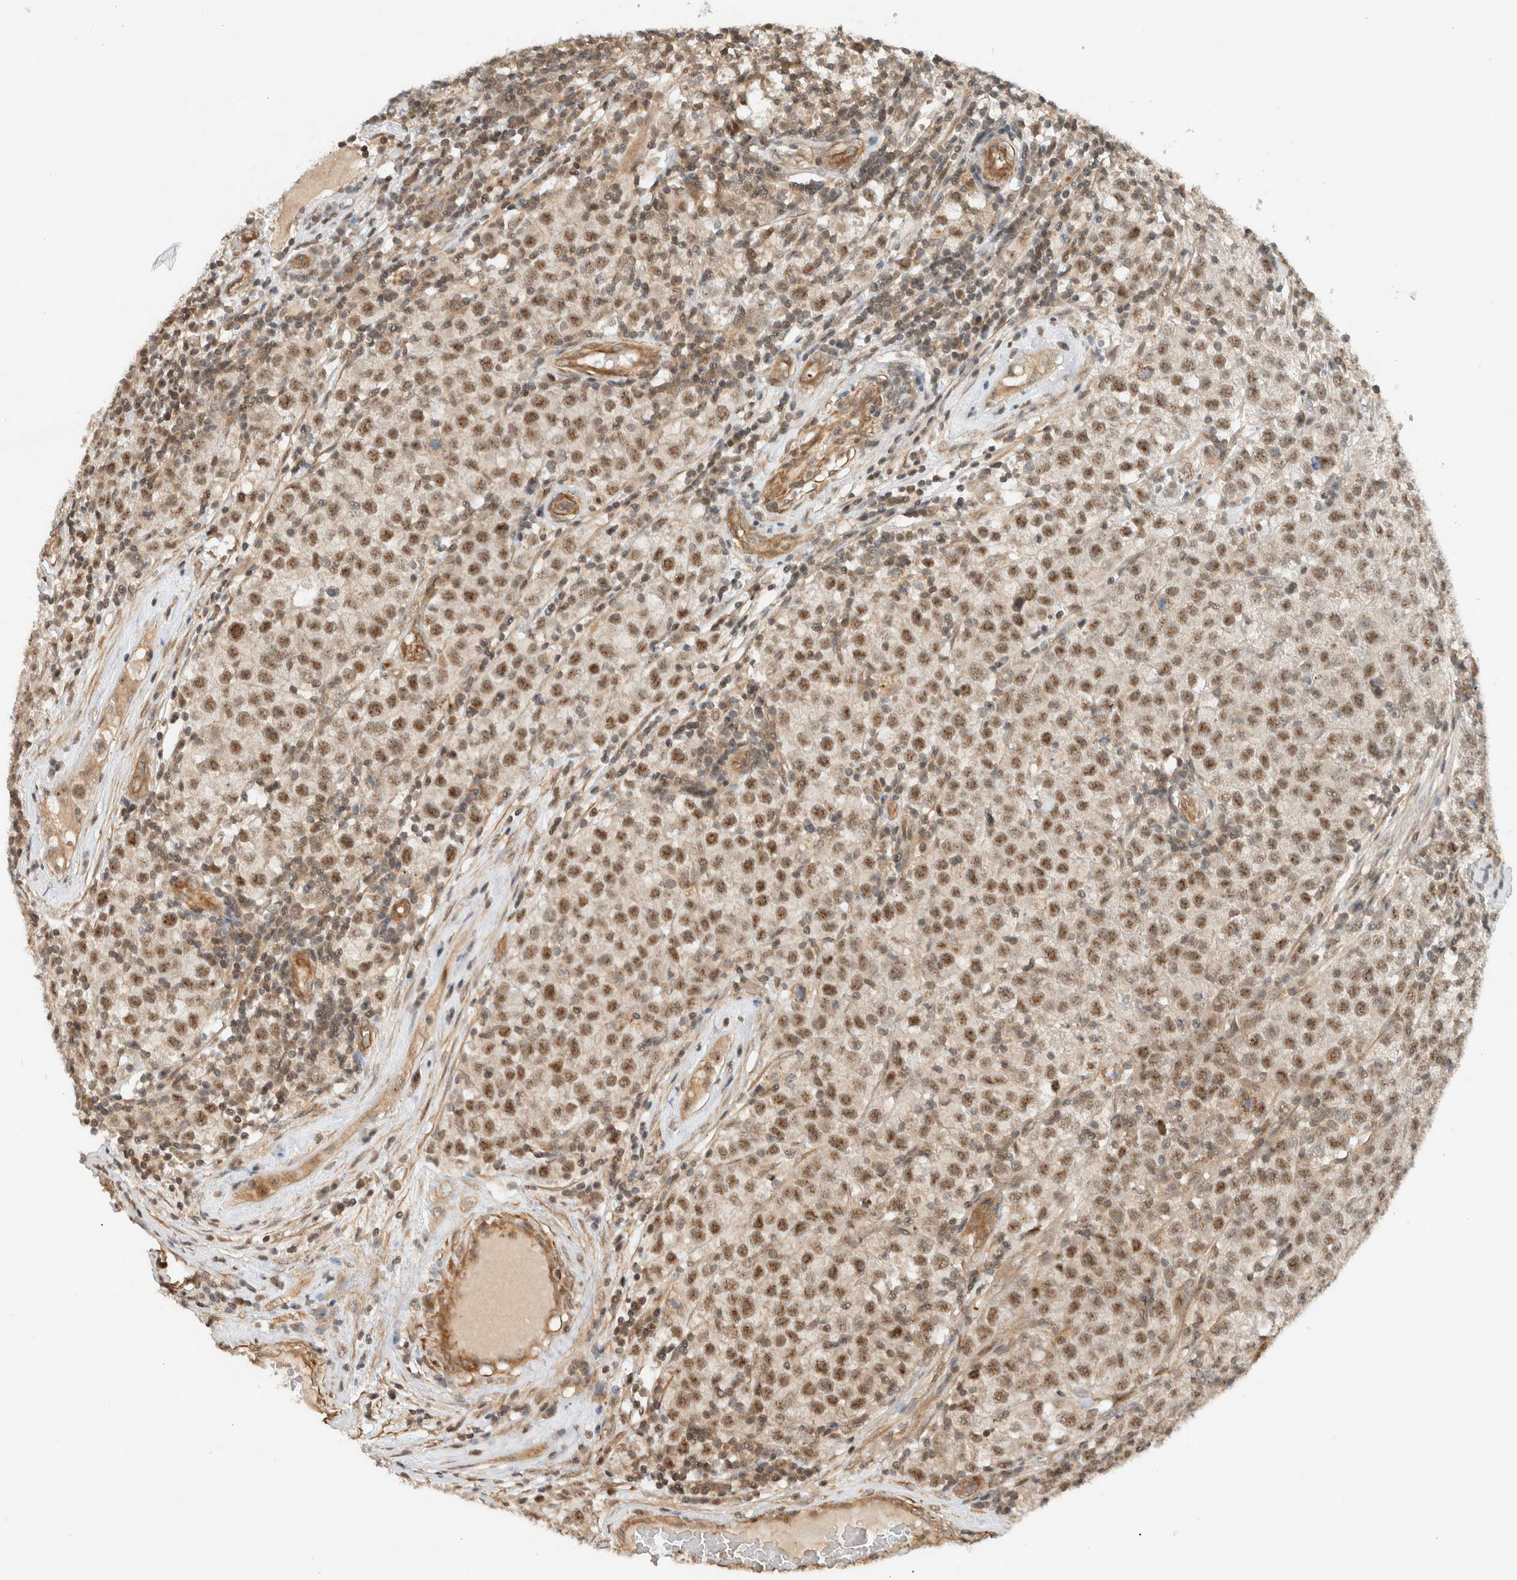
{"staining": {"intensity": "moderate", "quantity": ">75%", "location": "nuclear"}, "tissue": "testis cancer", "cell_type": "Tumor cells", "image_type": "cancer", "snomed": [{"axis": "morphology", "description": "Seminoma, NOS"}, {"axis": "morphology", "description": "Carcinoma, Embryonal, NOS"}, {"axis": "topography", "description": "Testis"}], "caption": "Immunohistochemistry of embryonal carcinoma (testis) exhibits medium levels of moderate nuclear positivity in about >75% of tumor cells.", "gene": "CAAP1", "patient": {"sex": "male", "age": 28}}